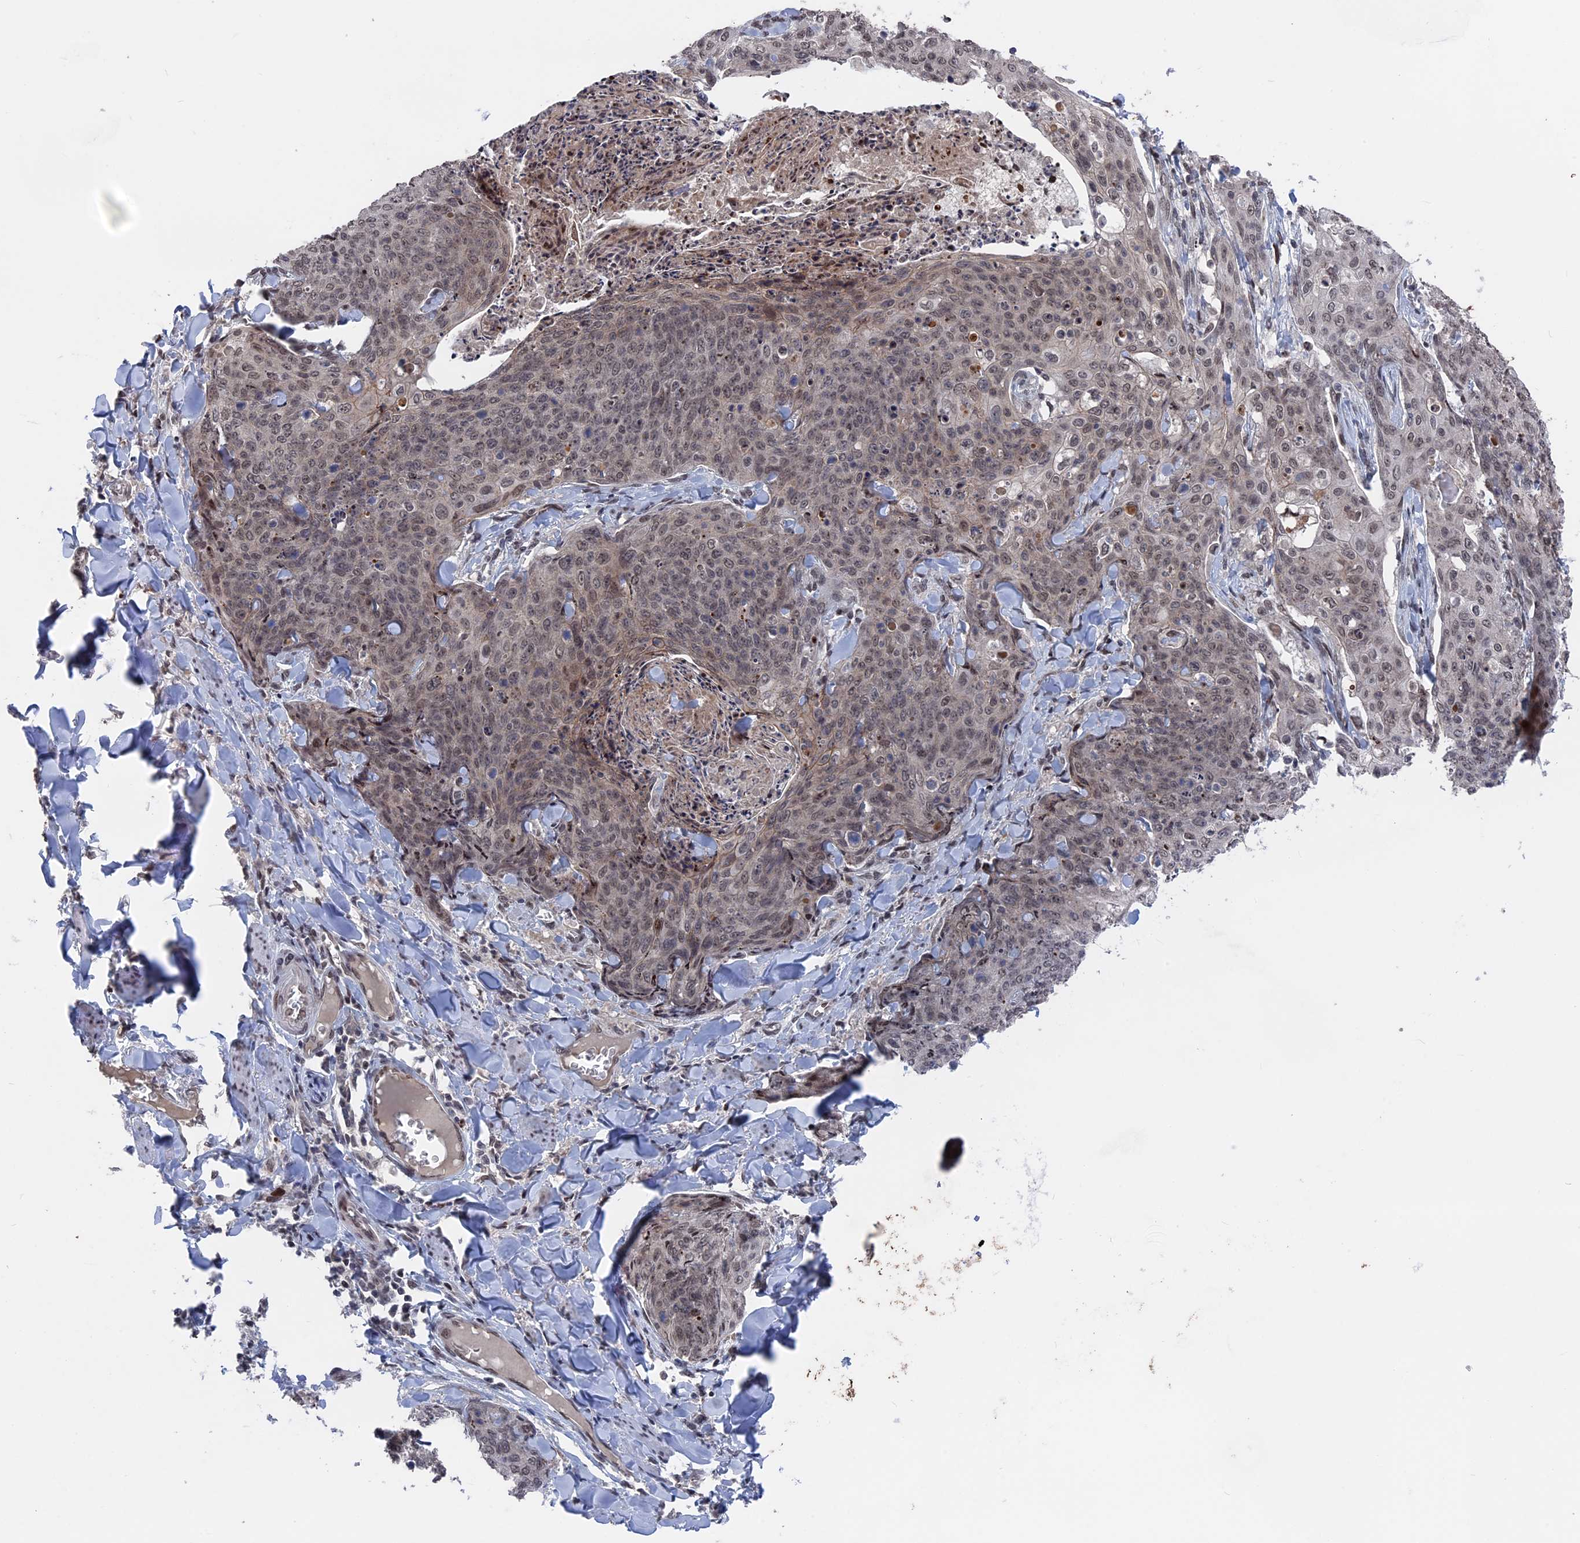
{"staining": {"intensity": "weak", "quantity": "25%-75%", "location": "nuclear"}, "tissue": "skin cancer", "cell_type": "Tumor cells", "image_type": "cancer", "snomed": [{"axis": "morphology", "description": "Squamous cell carcinoma, NOS"}, {"axis": "topography", "description": "Skin"}, {"axis": "topography", "description": "Vulva"}], "caption": "Human squamous cell carcinoma (skin) stained for a protein (brown) demonstrates weak nuclear positive staining in approximately 25%-75% of tumor cells.", "gene": "NR2C2AP", "patient": {"sex": "female", "age": 85}}